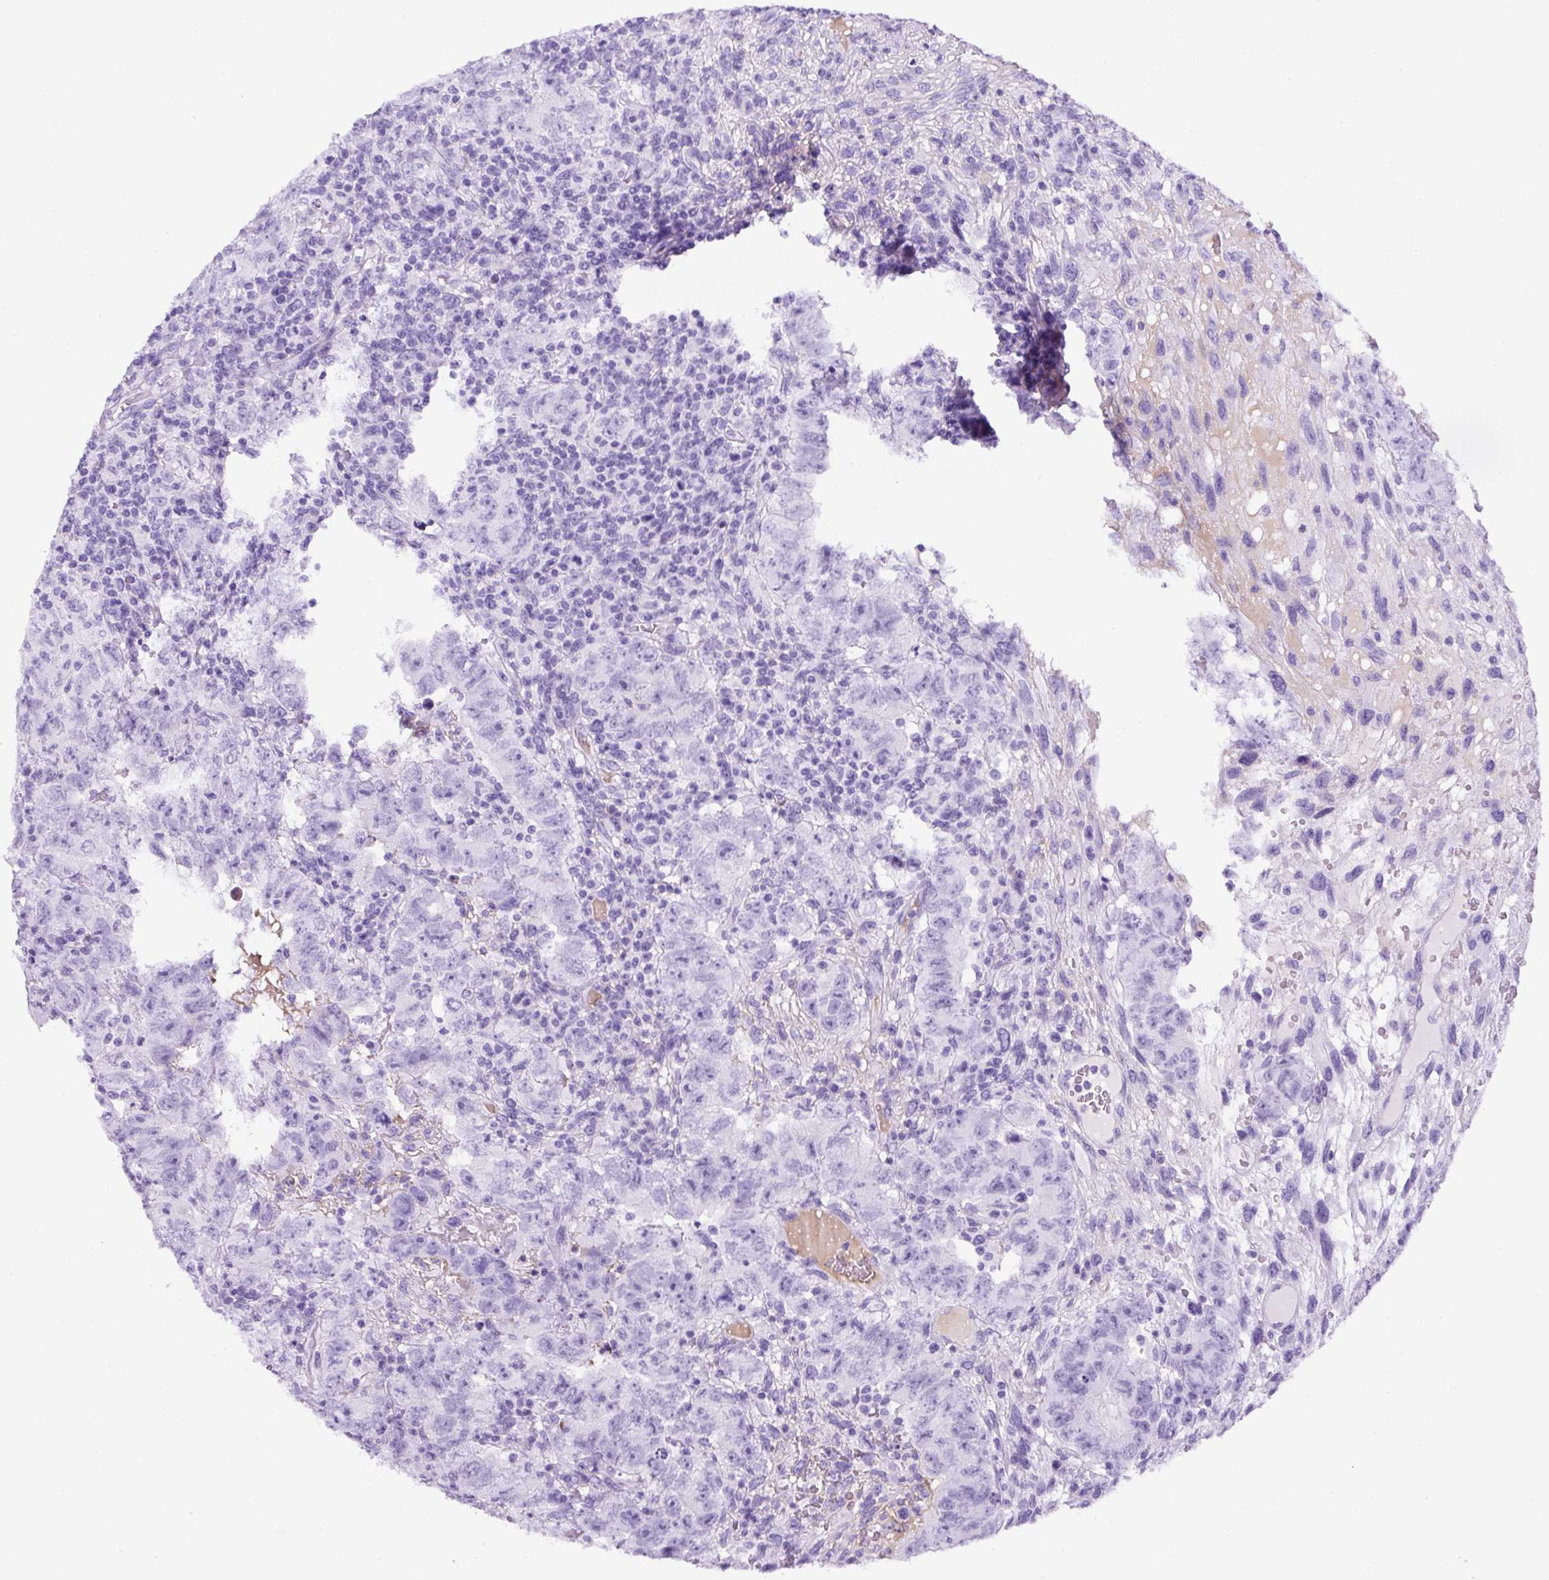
{"staining": {"intensity": "negative", "quantity": "none", "location": "none"}, "tissue": "testis cancer", "cell_type": "Tumor cells", "image_type": "cancer", "snomed": [{"axis": "morphology", "description": "Carcinoma, Embryonal, NOS"}, {"axis": "topography", "description": "Testis"}], "caption": "IHC of human testis cancer (embryonal carcinoma) reveals no staining in tumor cells.", "gene": "TMEM200B", "patient": {"sex": "male", "age": 24}}